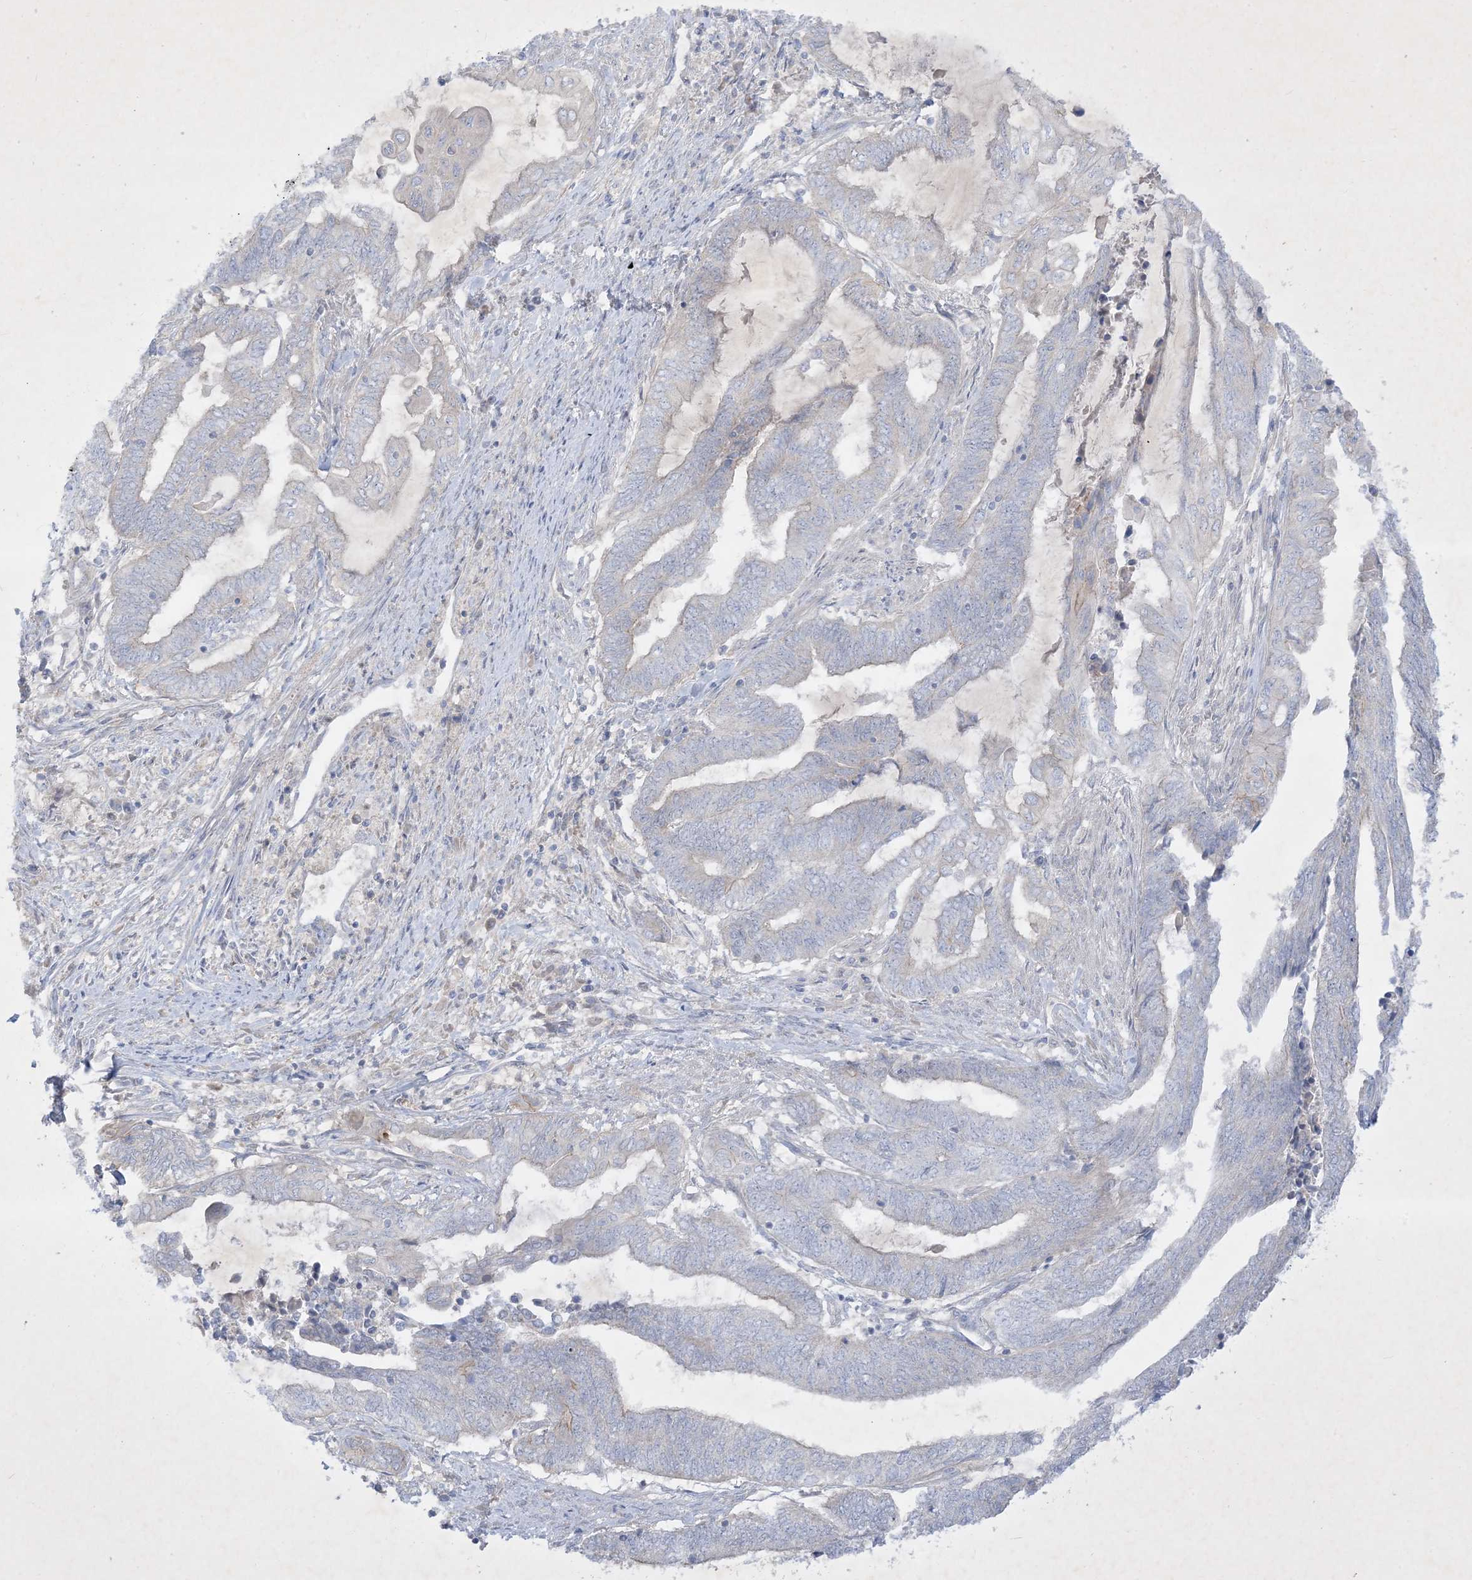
{"staining": {"intensity": "negative", "quantity": "none", "location": "none"}, "tissue": "endometrial cancer", "cell_type": "Tumor cells", "image_type": "cancer", "snomed": [{"axis": "morphology", "description": "Adenocarcinoma, NOS"}, {"axis": "topography", "description": "Uterus"}, {"axis": "topography", "description": "Endometrium"}], "caption": "Protein analysis of endometrial cancer (adenocarcinoma) displays no significant expression in tumor cells.", "gene": "PLEKHA3", "patient": {"sex": "female", "age": 70}}